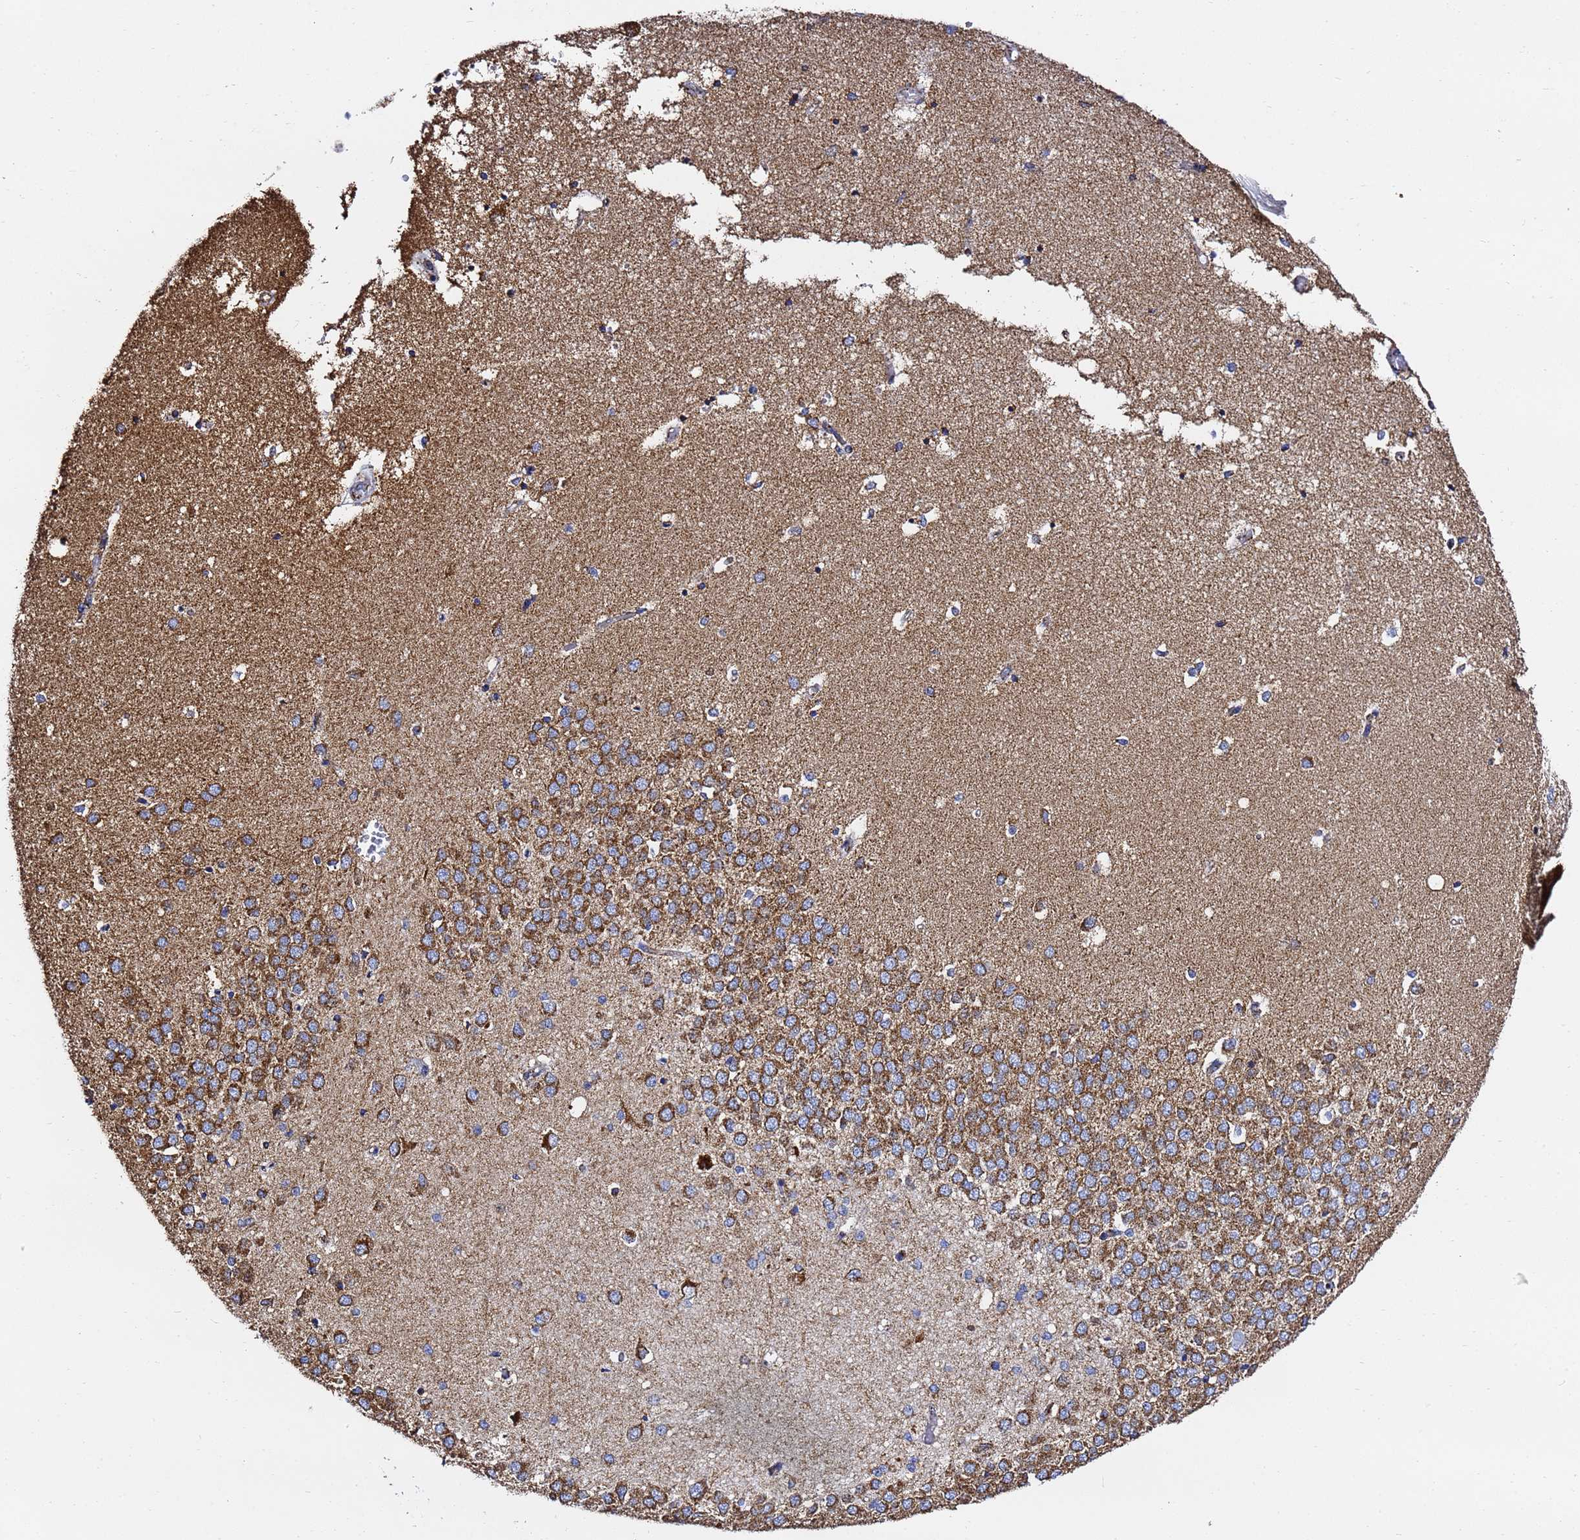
{"staining": {"intensity": "strong", "quantity": "<25%", "location": "cytoplasmic/membranous"}, "tissue": "hippocampus", "cell_type": "Glial cells", "image_type": "normal", "snomed": [{"axis": "morphology", "description": "Normal tissue, NOS"}, {"axis": "topography", "description": "Hippocampus"}], "caption": "Hippocampus stained with DAB immunohistochemistry (IHC) demonstrates medium levels of strong cytoplasmic/membranous positivity in about <25% of glial cells. (Stains: DAB (3,3'-diaminobenzidine) in brown, nuclei in blue, Microscopy: brightfield microscopy at high magnification).", "gene": "PHB2", "patient": {"sex": "male", "age": 45}}